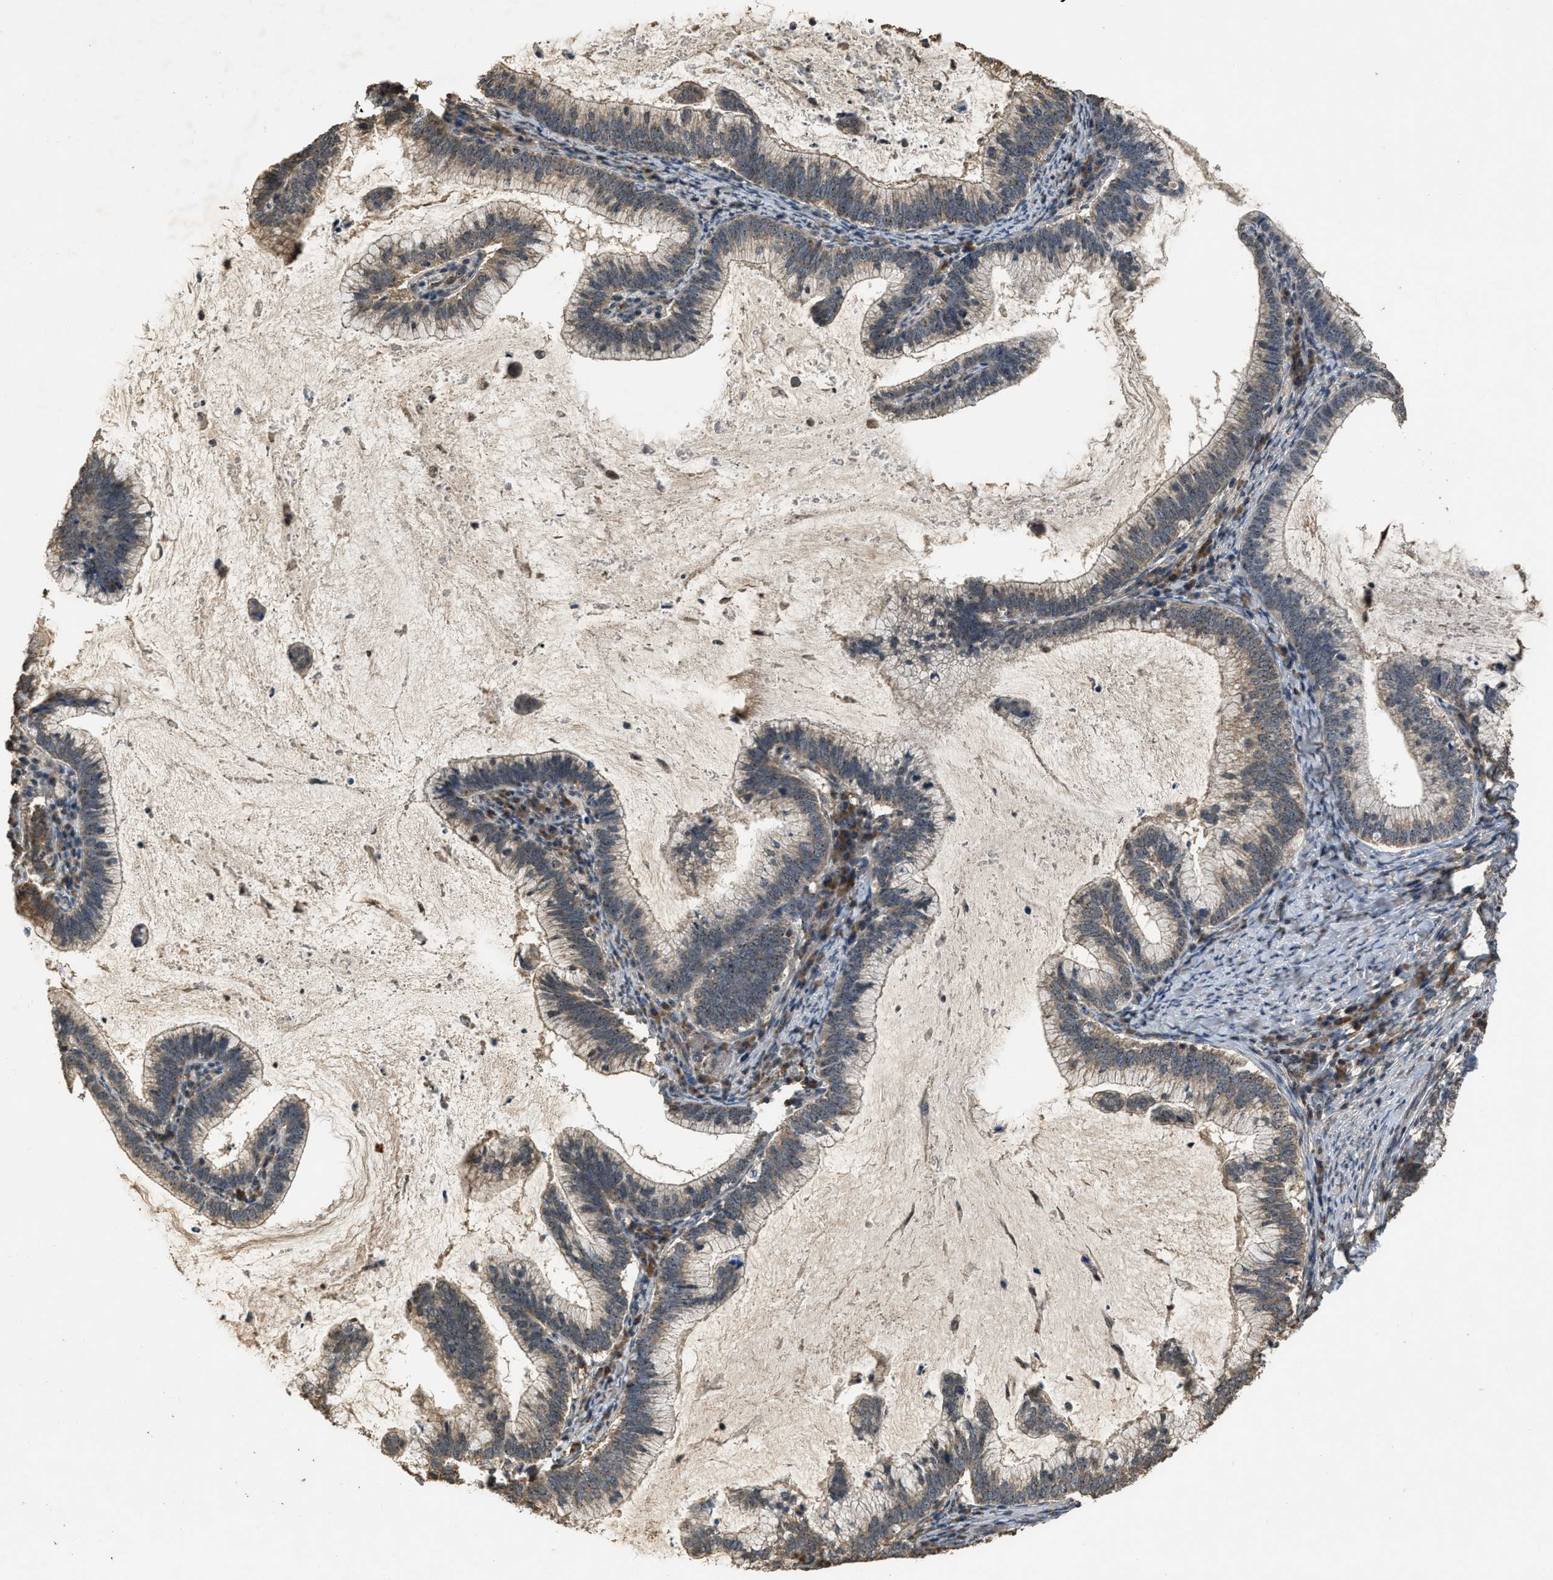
{"staining": {"intensity": "weak", "quantity": ">75%", "location": "cytoplasmic/membranous"}, "tissue": "cervical cancer", "cell_type": "Tumor cells", "image_type": "cancer", "snomed": [{"axis": "morphology", "description": "Adenocarcinoma, NOS"}, {"axis": "topography", "description": "Cervix"}], "caption": "Brown immunohistochemical staining in human cervical adenocarcinoma reveals weak cytoplasmic/membranous positivity in approximately >75% of tumor cells. (DAB (3,3'-diaminobenzidine) IHC, brown staining for protein, blue staining for nuclei).", "gene": "DENND6B", "patient": {"sex": "female", "age": 36}}